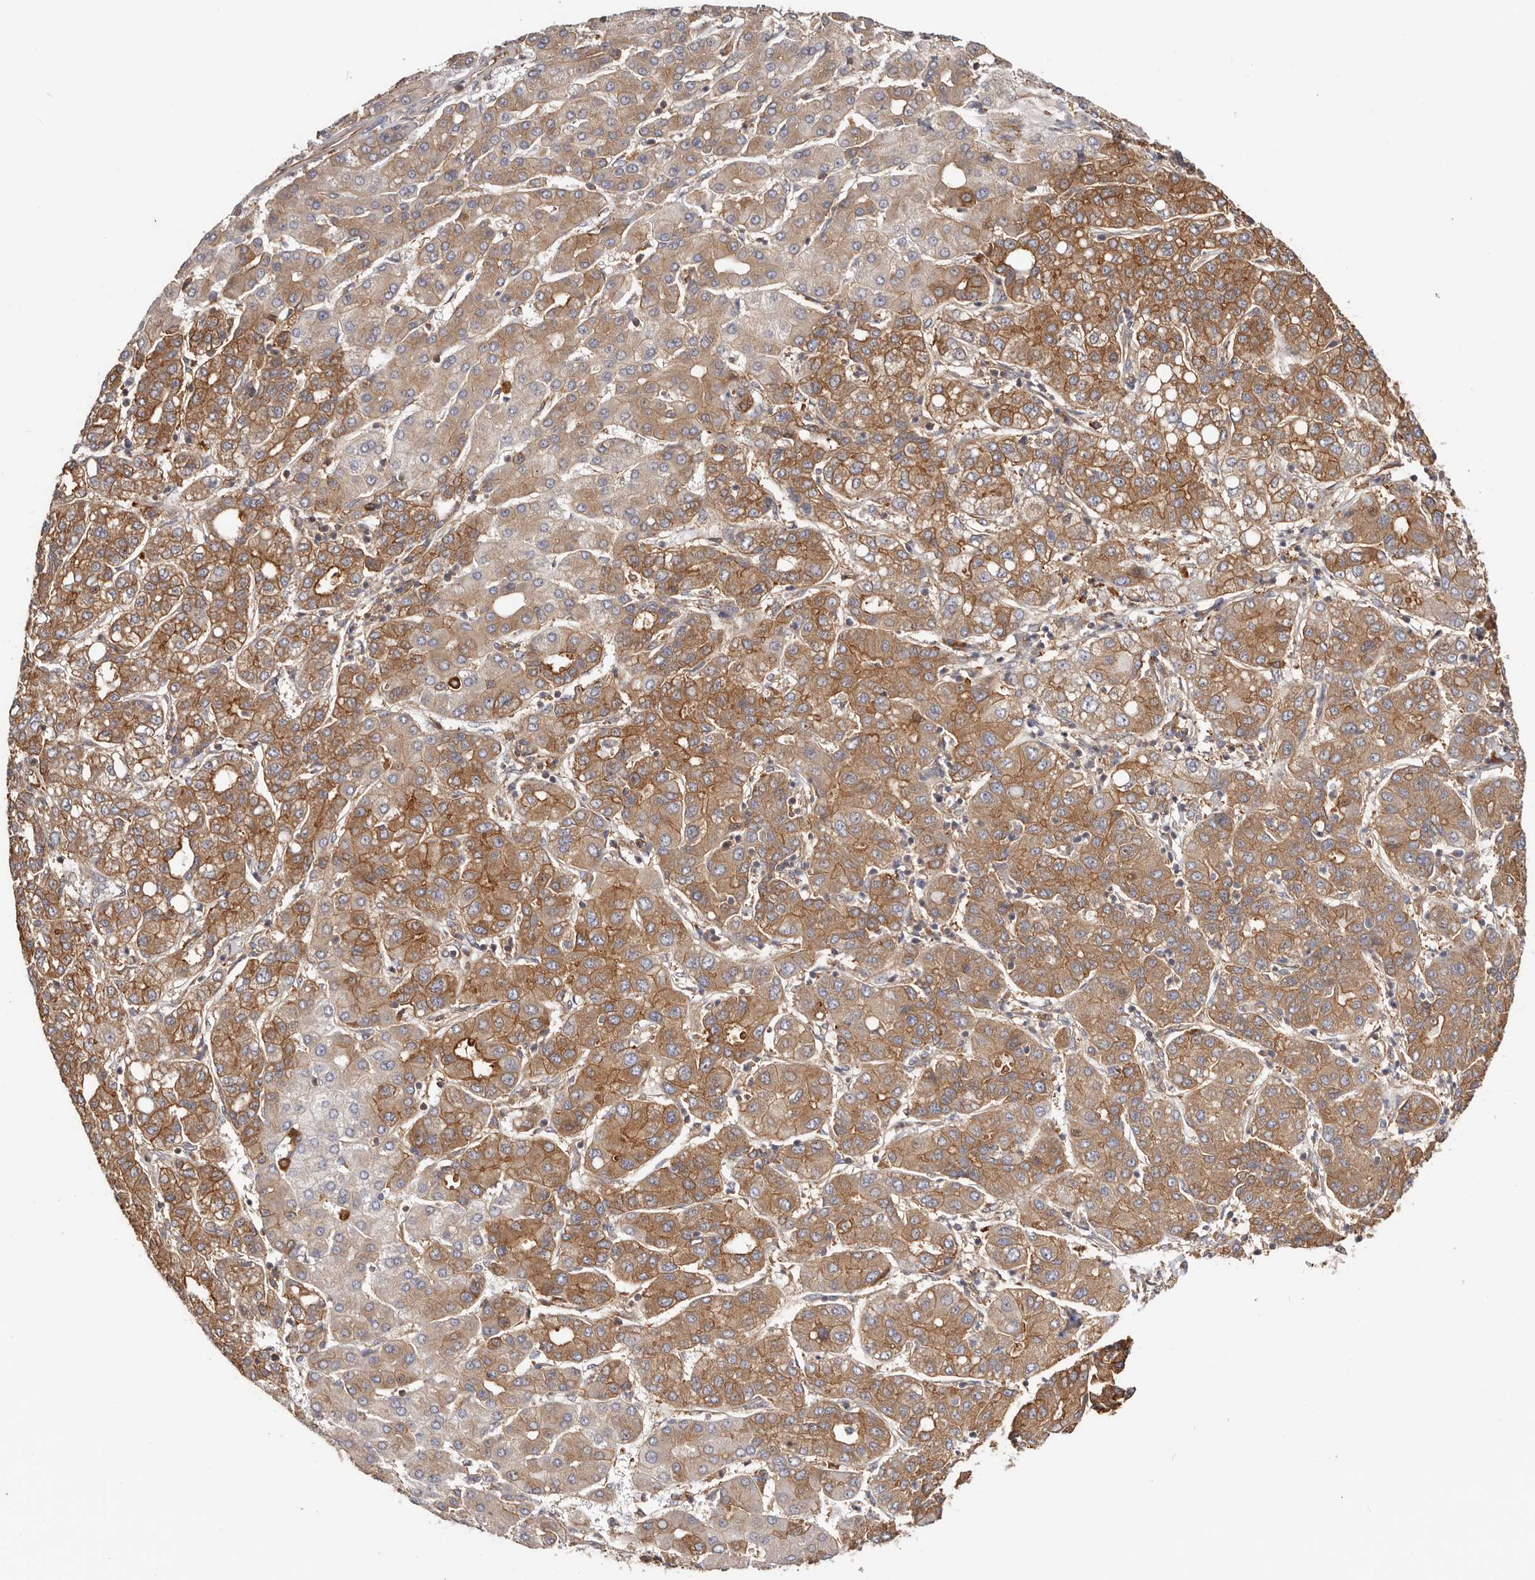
{"staining": {"intensity": "strong", "quantity": ">75%", "location": "cytoplasmic/membranous"}, "tissue": "liver cancer", "cell_type": "Tumor cells", "image_type": "cancer", "snomed": [{"axis": "morphology", "description": "Carcinoma, Hepatocellular, NOS"}, {"axis": "topography", "description": "Liver"}], "caption": "Approximately >75% of tumor cells in liver hepatocellular carcinoma reveal strong cytoplasmic/membranous protein expression as visualized by brown immunohistochemical staining.", "gene": "EPRS1", "patient": {"sex": "male", "age": 65}}